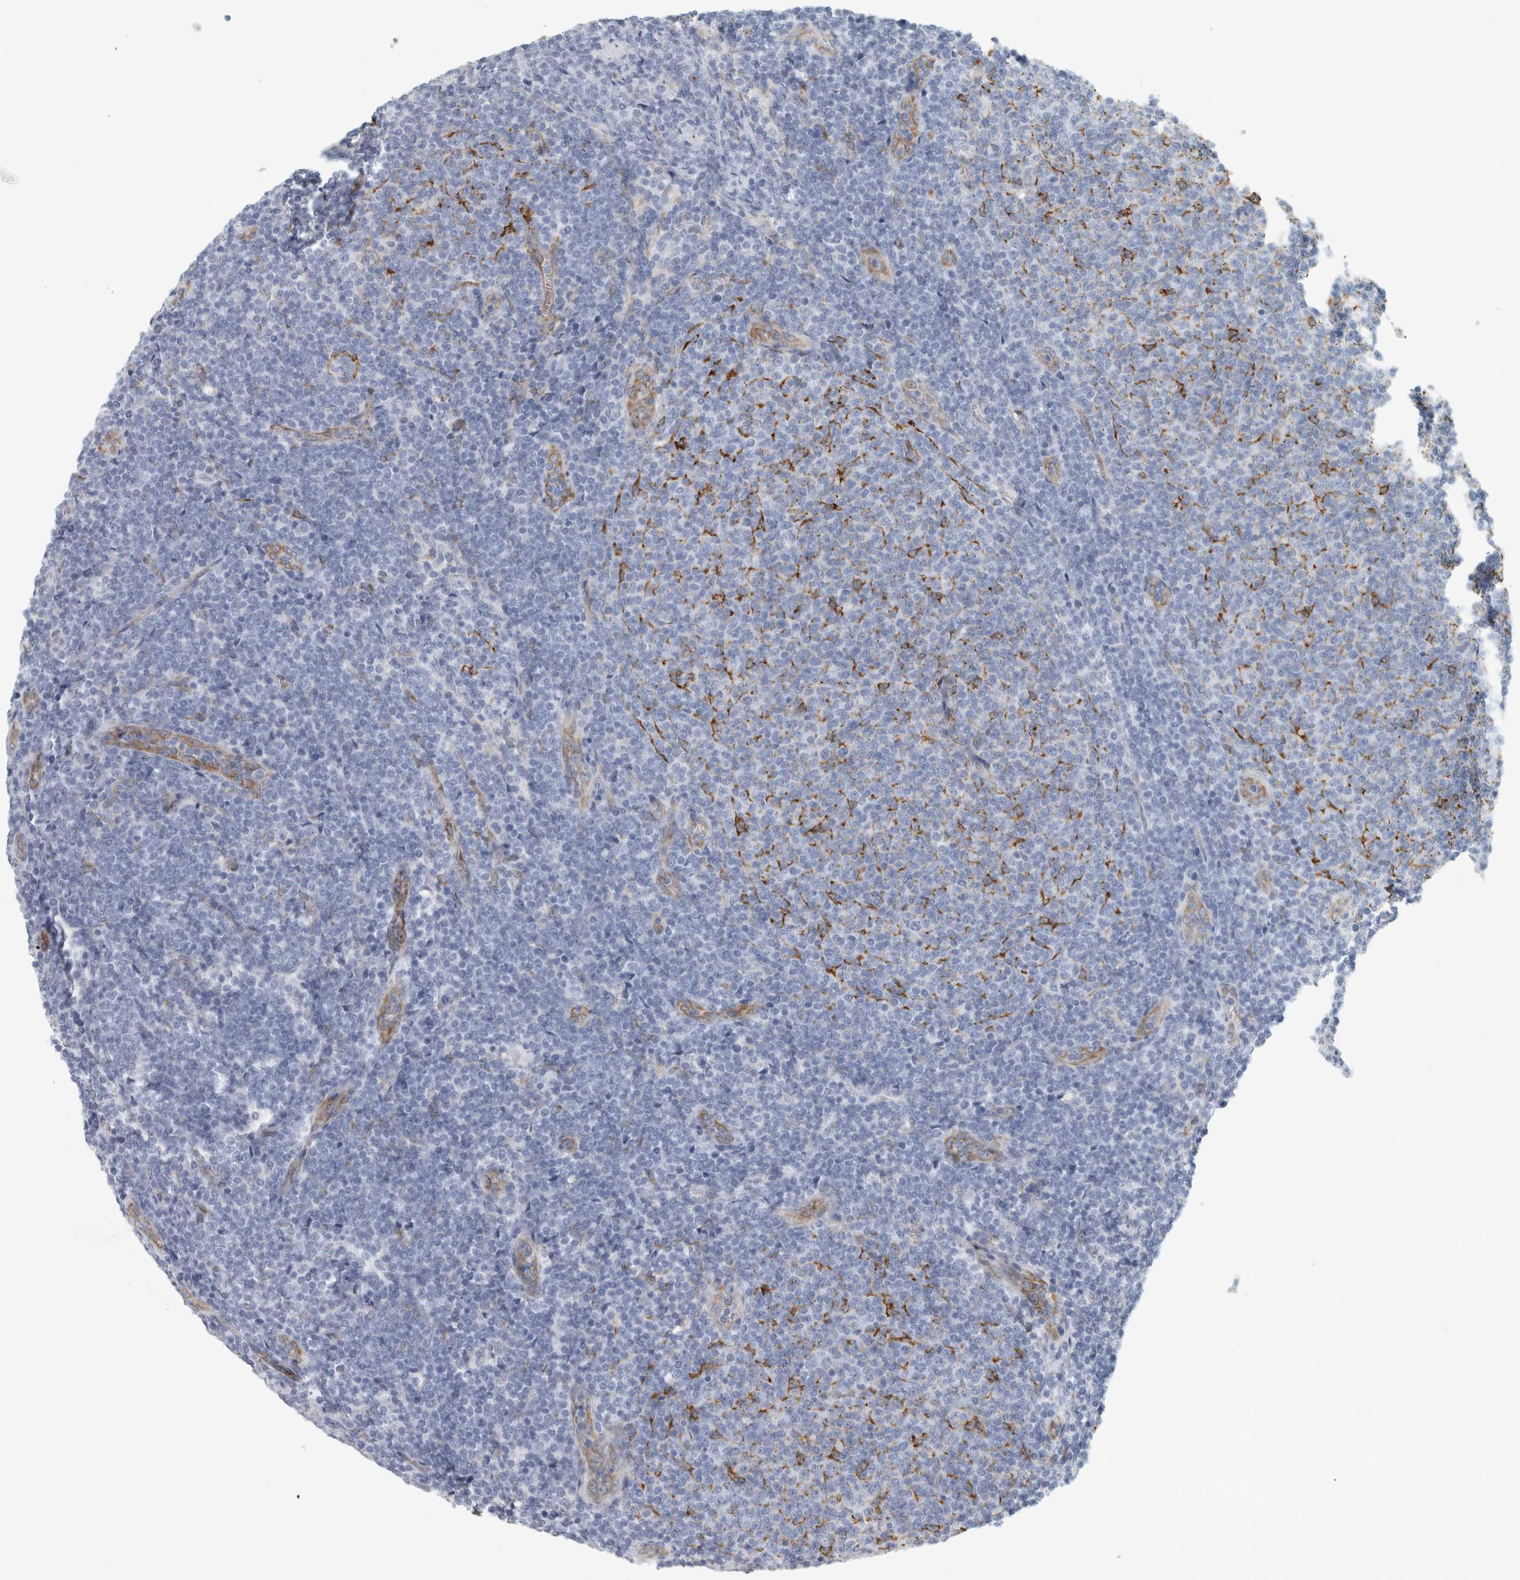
{"staining": {"intensity": "negative", "quantity": "none", "location": "none"}, "tissue": "lymphoma", "cell_type": "Tumor cells", "image_type": "cancer", "snomed": [{"axis": "morphology", "description": "Malignant lymphoma, non-Hodgkin's type, Low grade"}, {"axis": "topography", "description": "Lymph node"}], "caption": "Immunohistochemistry histopathology image of neoplastic tissue: human lymphoma stained with DAB displays no significant protein staining in tumor cells.", "gene": "B3GNT3", "patient": {"sex": "male", "age": 66}}